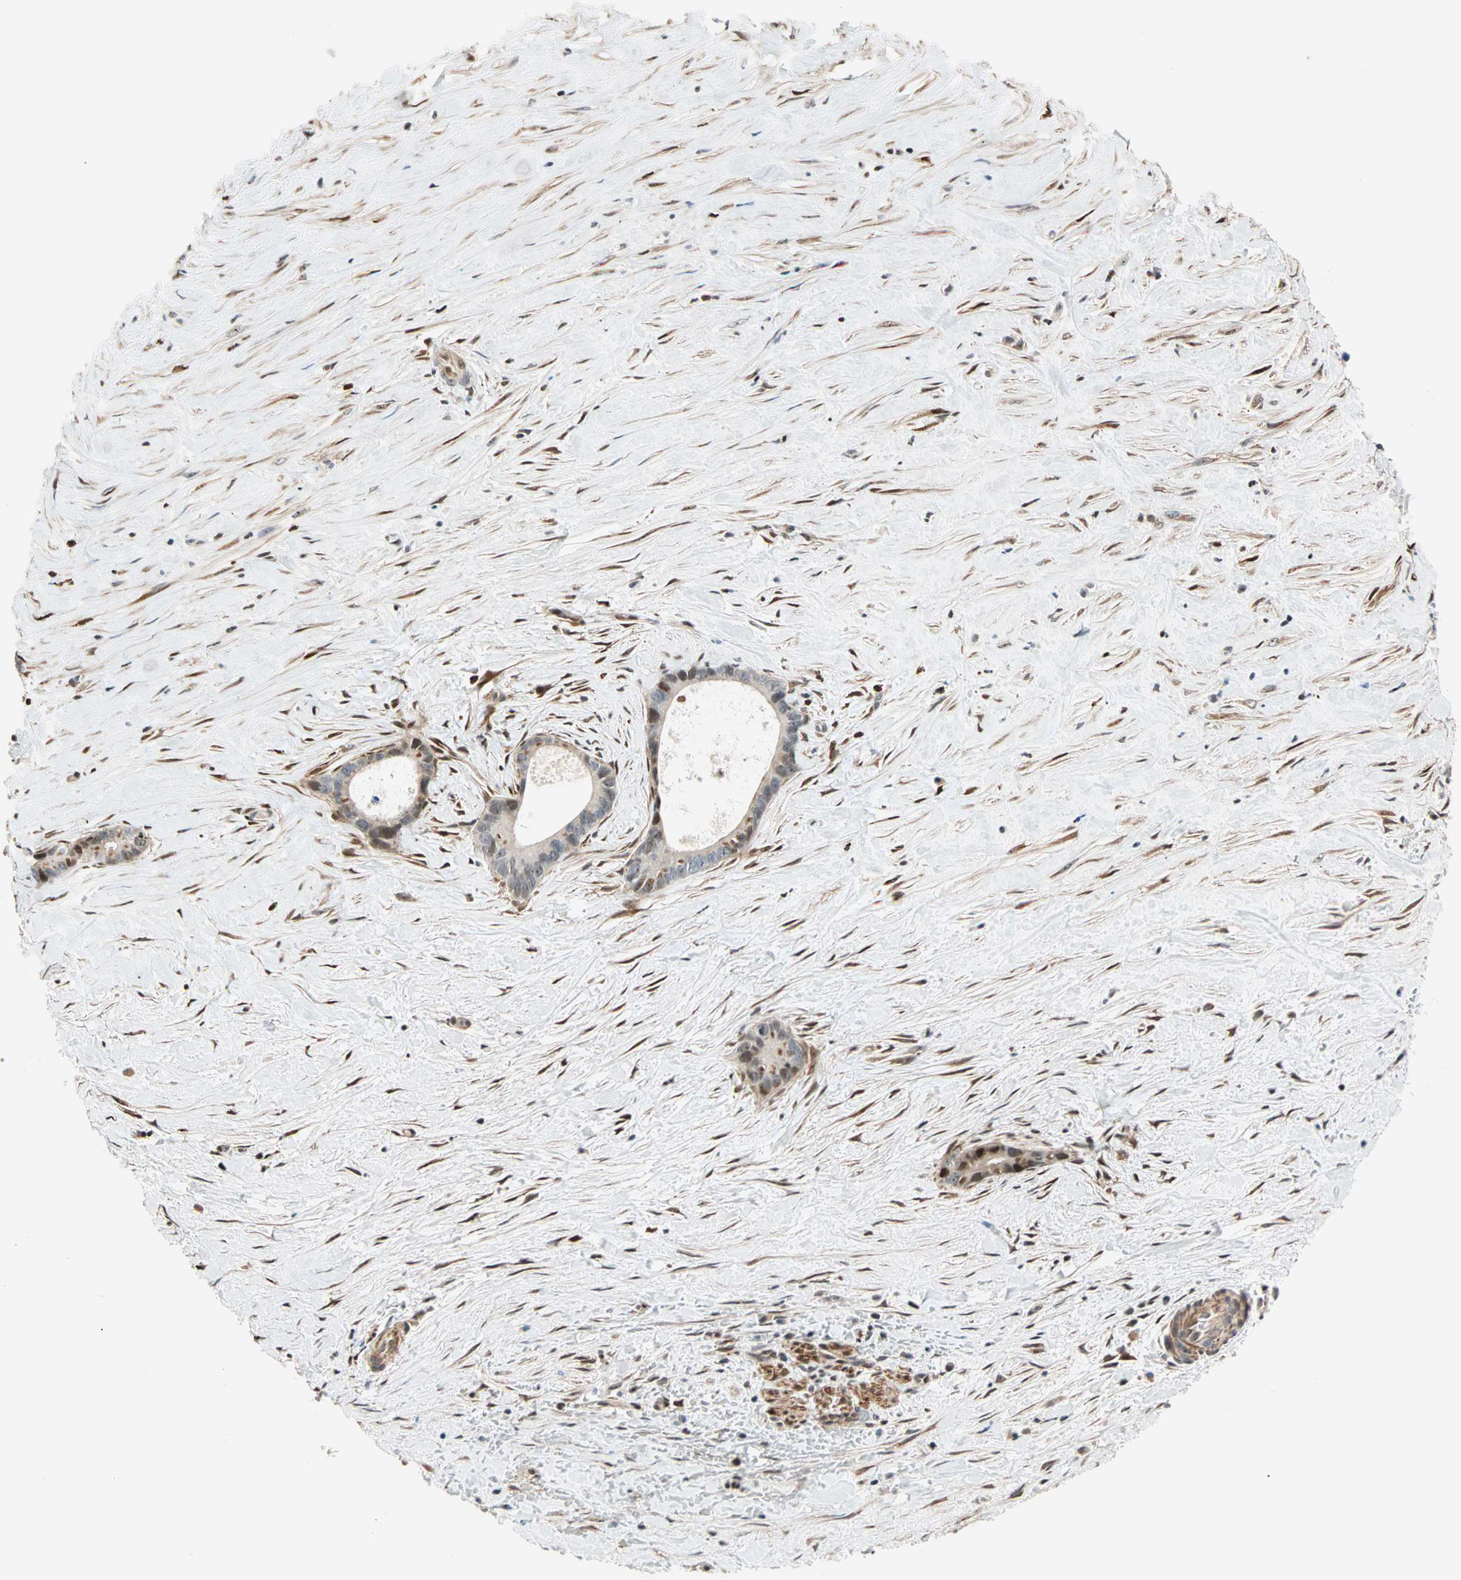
{"staining": {"intensity": "weak", "quantity": ">75%", "location": "cytoplasmic/membranous"}, "tissue": "liver cancer", "cell_type": "Tumor cells", "image_type": "cancer", "snomed": [{"axis": "morphology", "description": "Cholangiocarcinoma"}, {"axis": "topography", "description": "Liver"}], "caption": "This image shows cholangiocarcinoma (liver) stained with immunohistochemistry to label a protein in brown. The cytoplasmic/membranous of tumor cells show weak positivity for the protein. Nuclei are counter-stained blue.", "gene": "HECW1", "patient": {"sex": "female", "age": 55}}